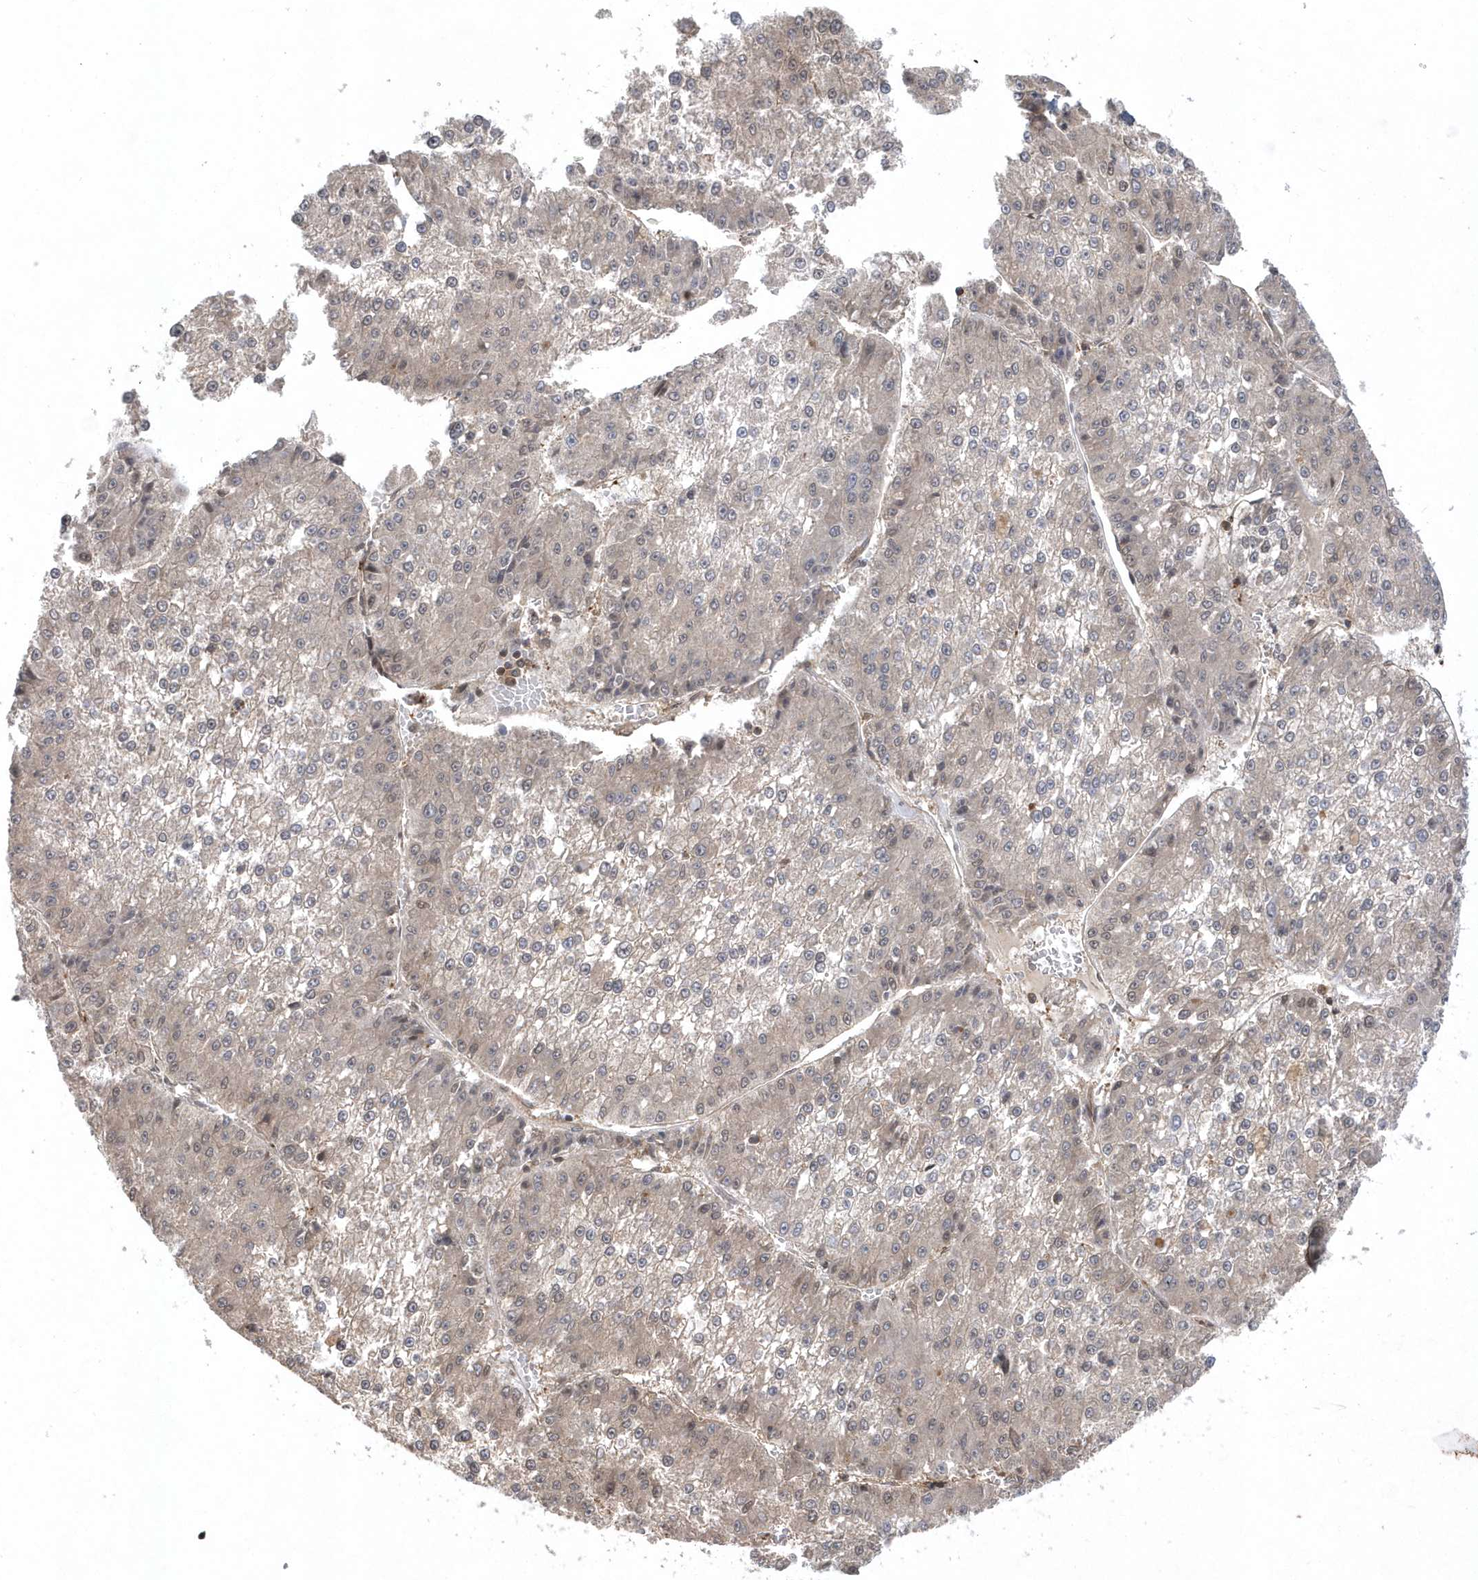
{"staining": {"intensity": "negative", "quantity": "none", "location": "none"}, "tissue": "liver cancer", "cell_type": "Tumor cells", "image_type": "cancer", "snomed": [{"axis": "morphology", "description": "Carcinoma, Hepatocellular, NOS"}, {"axis": "topography", "description": "Liver"}], "caption": "Immunohistochemistry (IHC) image of liver cancer (hepatocellular carcinoma) stained for a protein (brown), which displays no staining in tumor cells.", "gene": "ACYP1", "patient": {"sex": "female", "age": 73}}